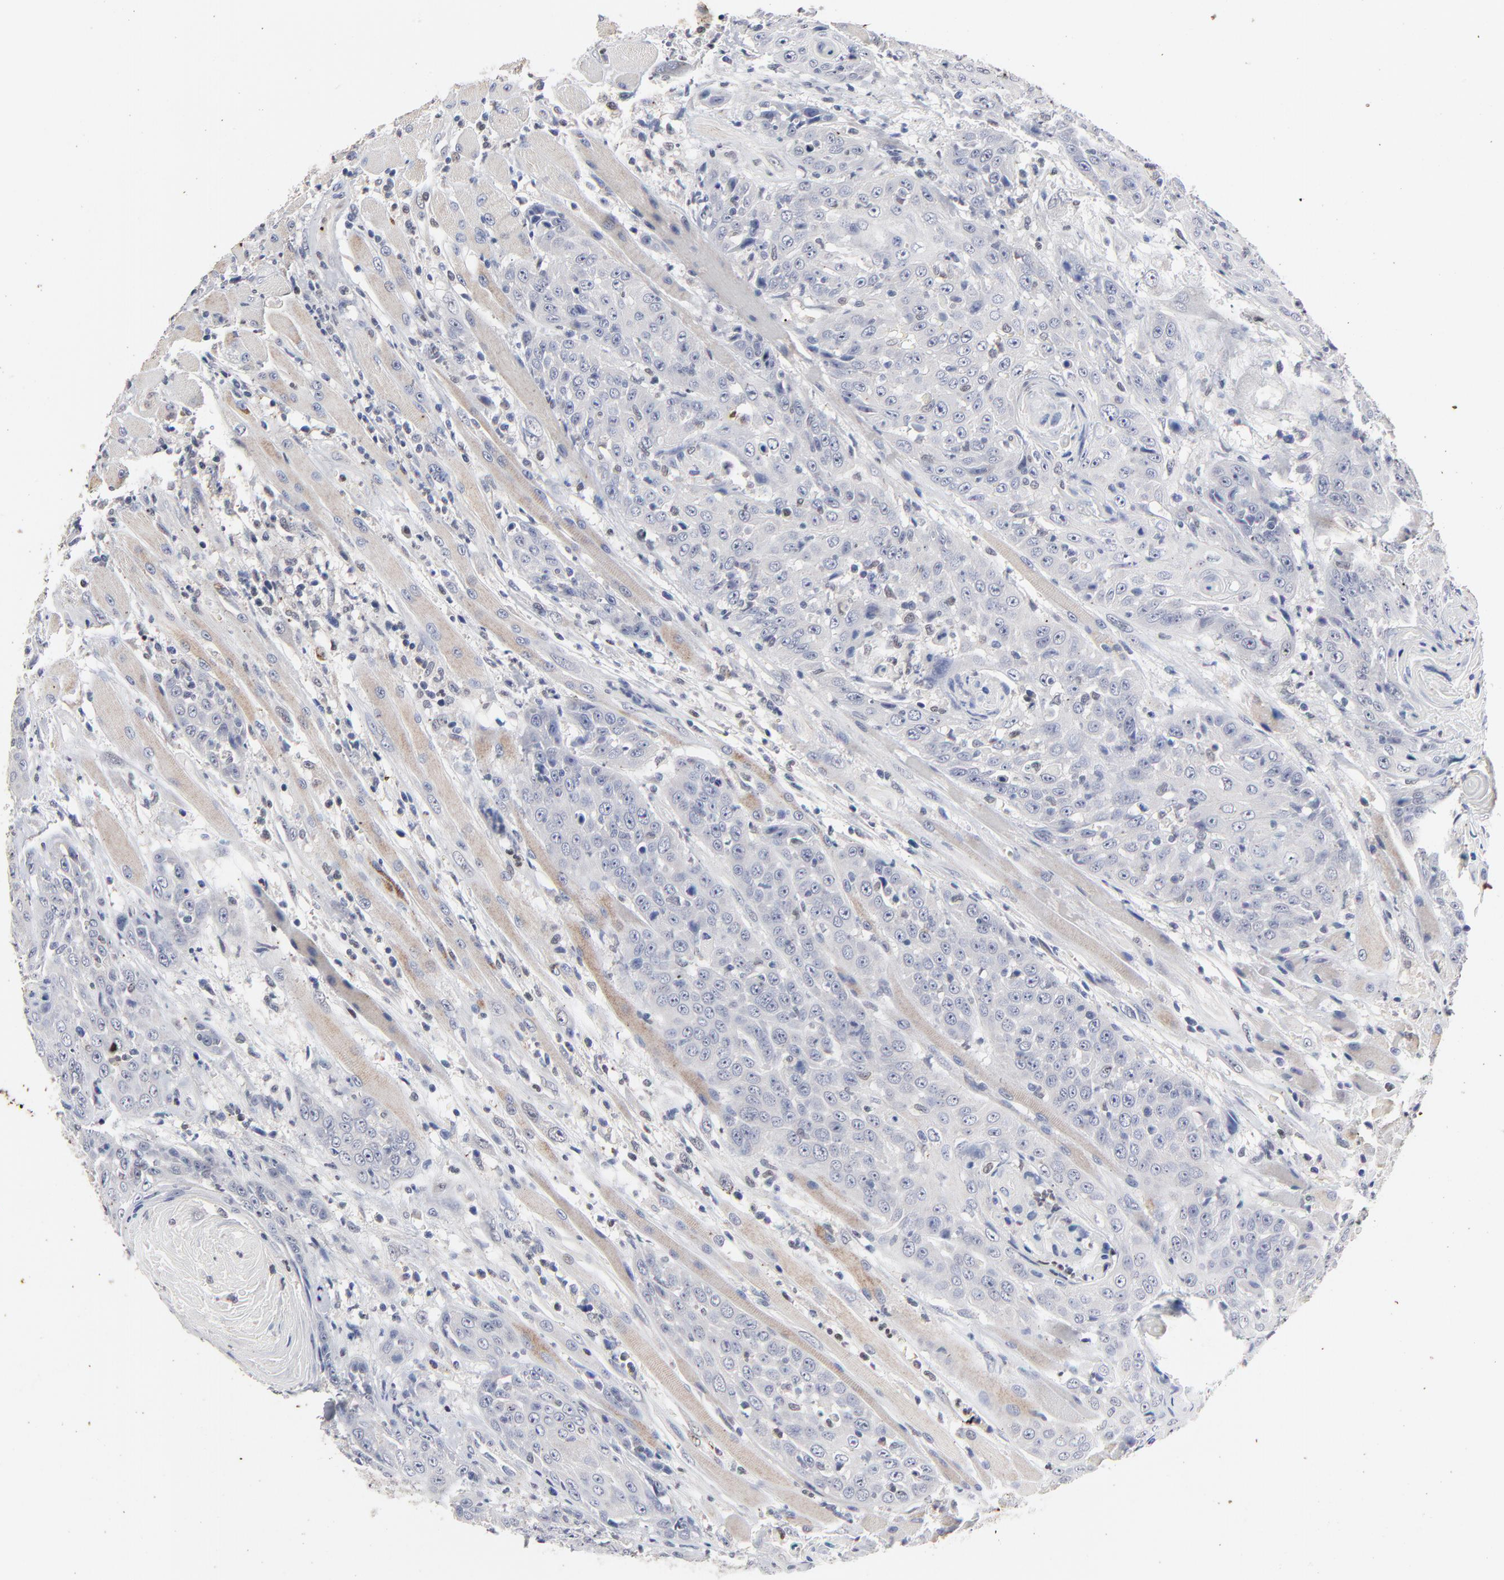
{"staining": {"intensity": "negative", "quantity": "none", "location": "none"}, "tissue": "head and neck cancer", "cell_type": "Tumor cells", "image_type": "cancer", "snomed": [{"axis": "morphology", "description": "Squamous cell carcinoma, NOS"}, {"axis": "topography", "description": "Head-Neck"}], "caption": "The immunohistochemistry (IHC) image has no significant expression in tumor cells of head and neck cancer tissue. (Stains: DAB immunohistochemistry (IHC) with hematoxylin counter stain, Microscopy: brightfield microscopy at high magnification).", "gene": "AADAC", "patient": {"sex": "female", "age": 84}}